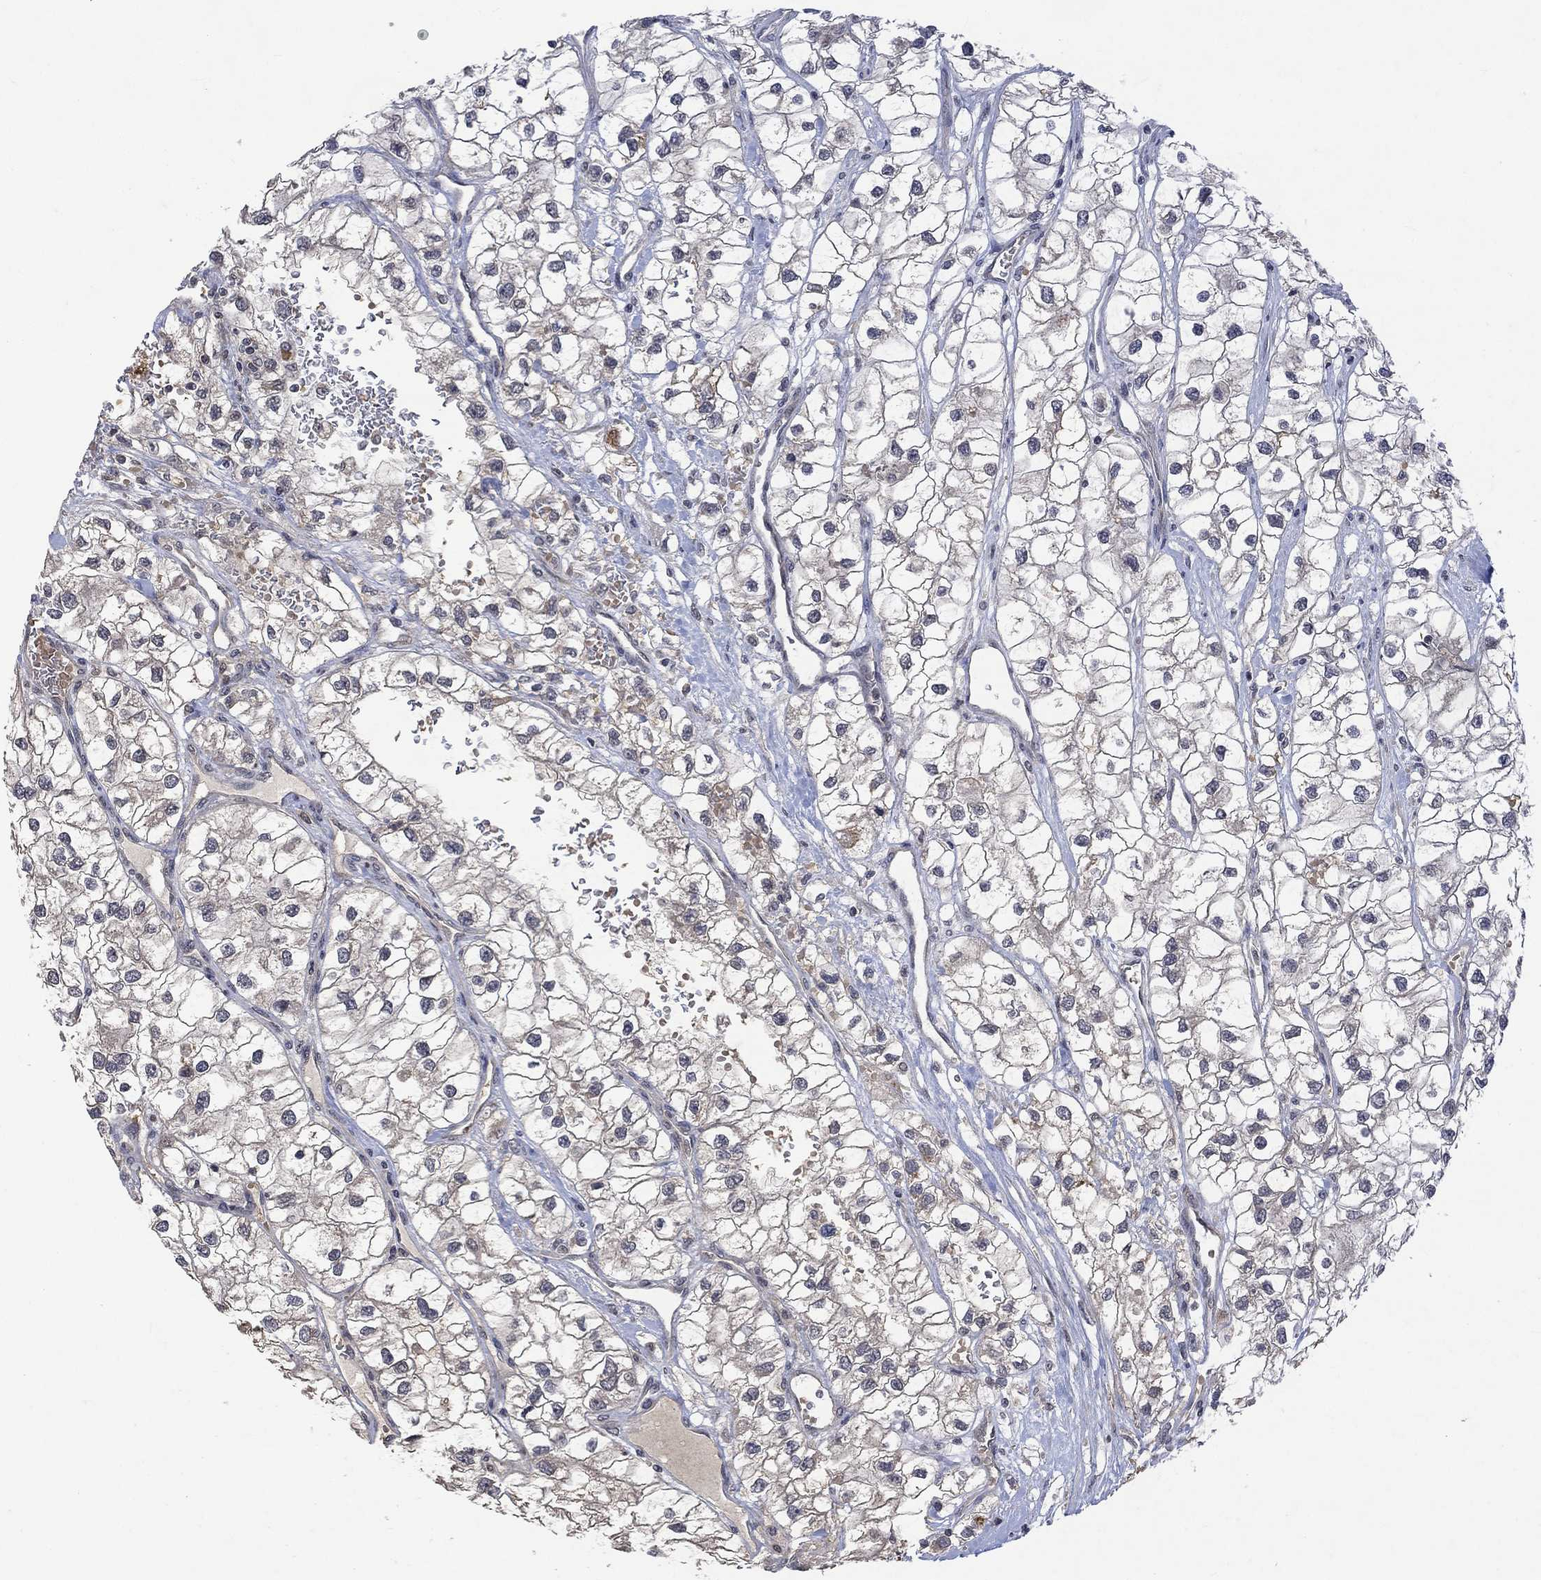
{"staining": {"intensity": "moderate", "quantity": "<25%", "location": "cytoplasmic/membranous"}, "tissue": "renal cancer", "cell_type": "Tumor cells", "image_type": "cancer", "snomed": [{"axis": "morphology", "description": "Adenocarcinoma, NOS"}, {"axis": "topography", "description": "Kidney"}], "caption": "The photomicrograph reveals staining of adenocarcinoma (renal), revealing moderate cytoplasmic/membranous protein staining (brown color) within tumor cells.", "gene": "GRIN2D", "patient": {"sex": "male", "age": 59}}